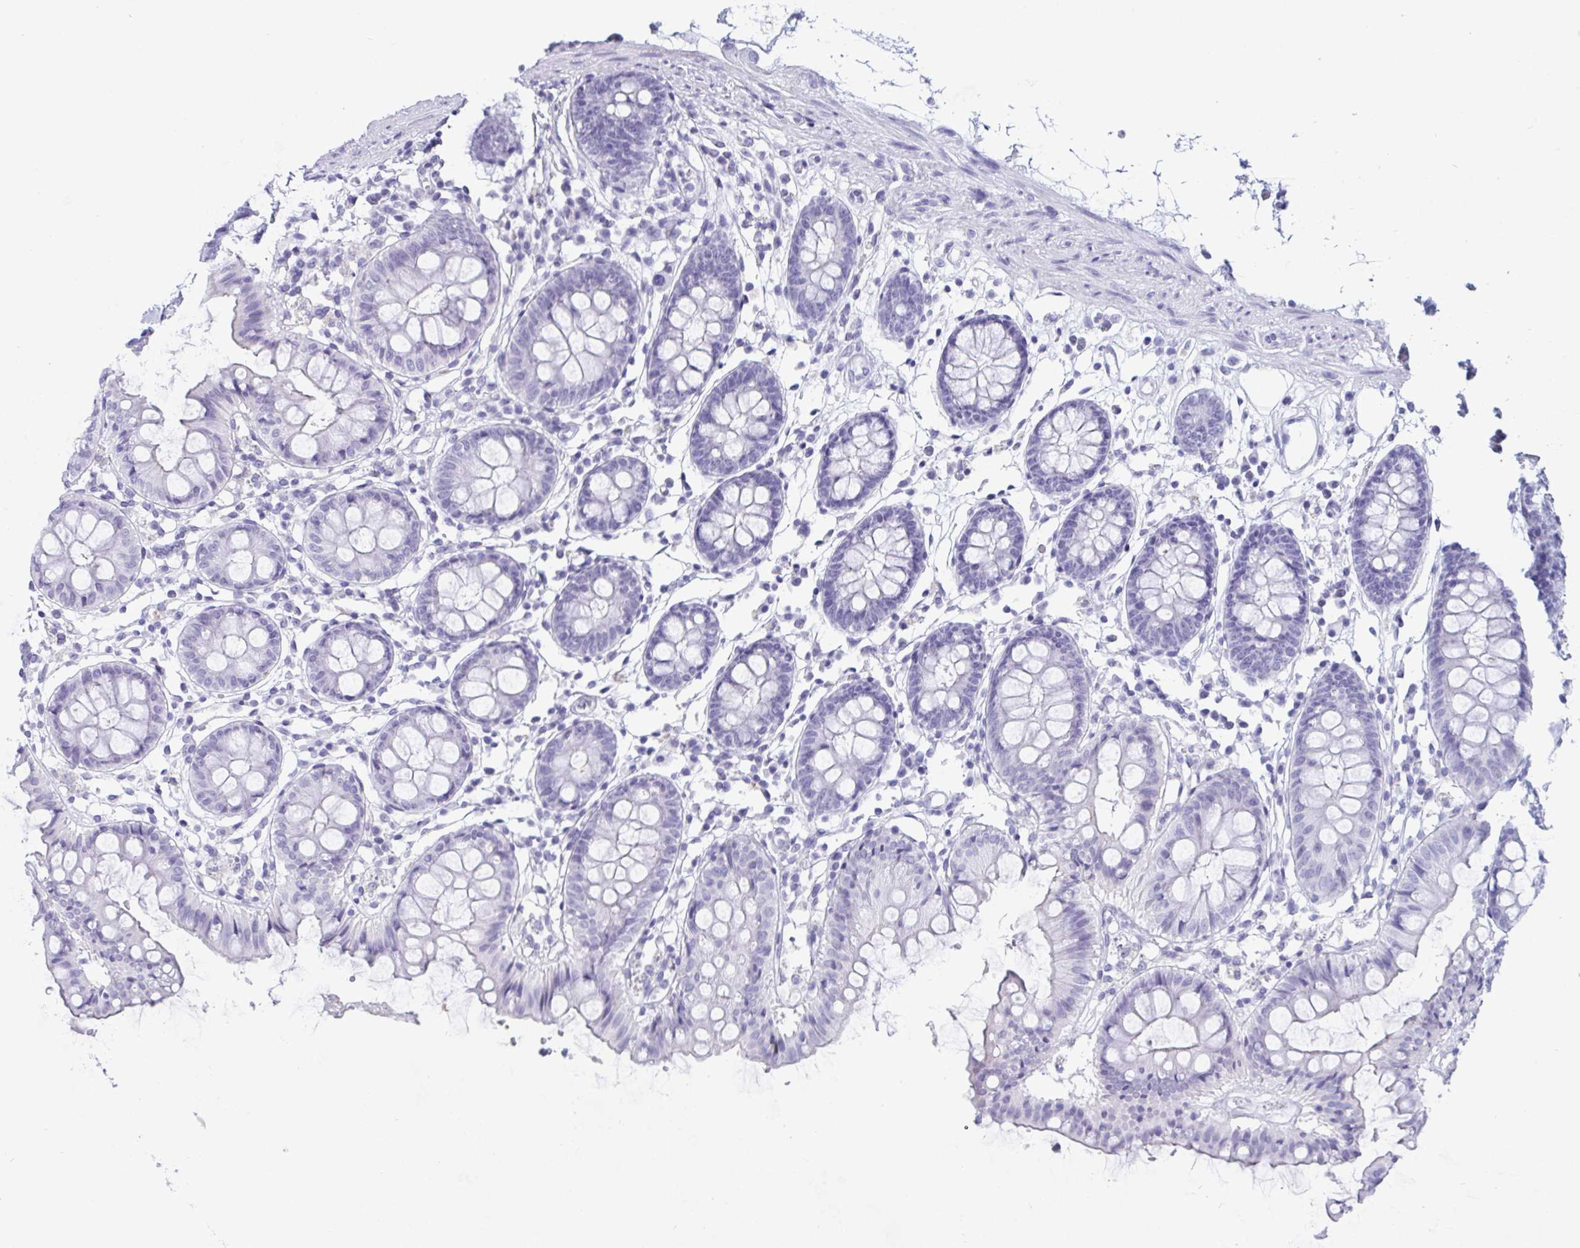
{"staining": {"intensity": "negative", "quantity": "none", "location": "none"}, "tissue": "colon", "cell_type": "Endothelial cells", "image_type": "normal", "snomed": [{"axis": "morphology", "description": "Normal tissue, NOS"}, {"axis": "topography", "description": "Colon"}], "caption": "This is an immunohistochemistry (IHC) image of unremarkable human colon. There is no staining in endothelial cells.", "gene": "CDX4", "patient": {"sex": "female", "age": 84}}